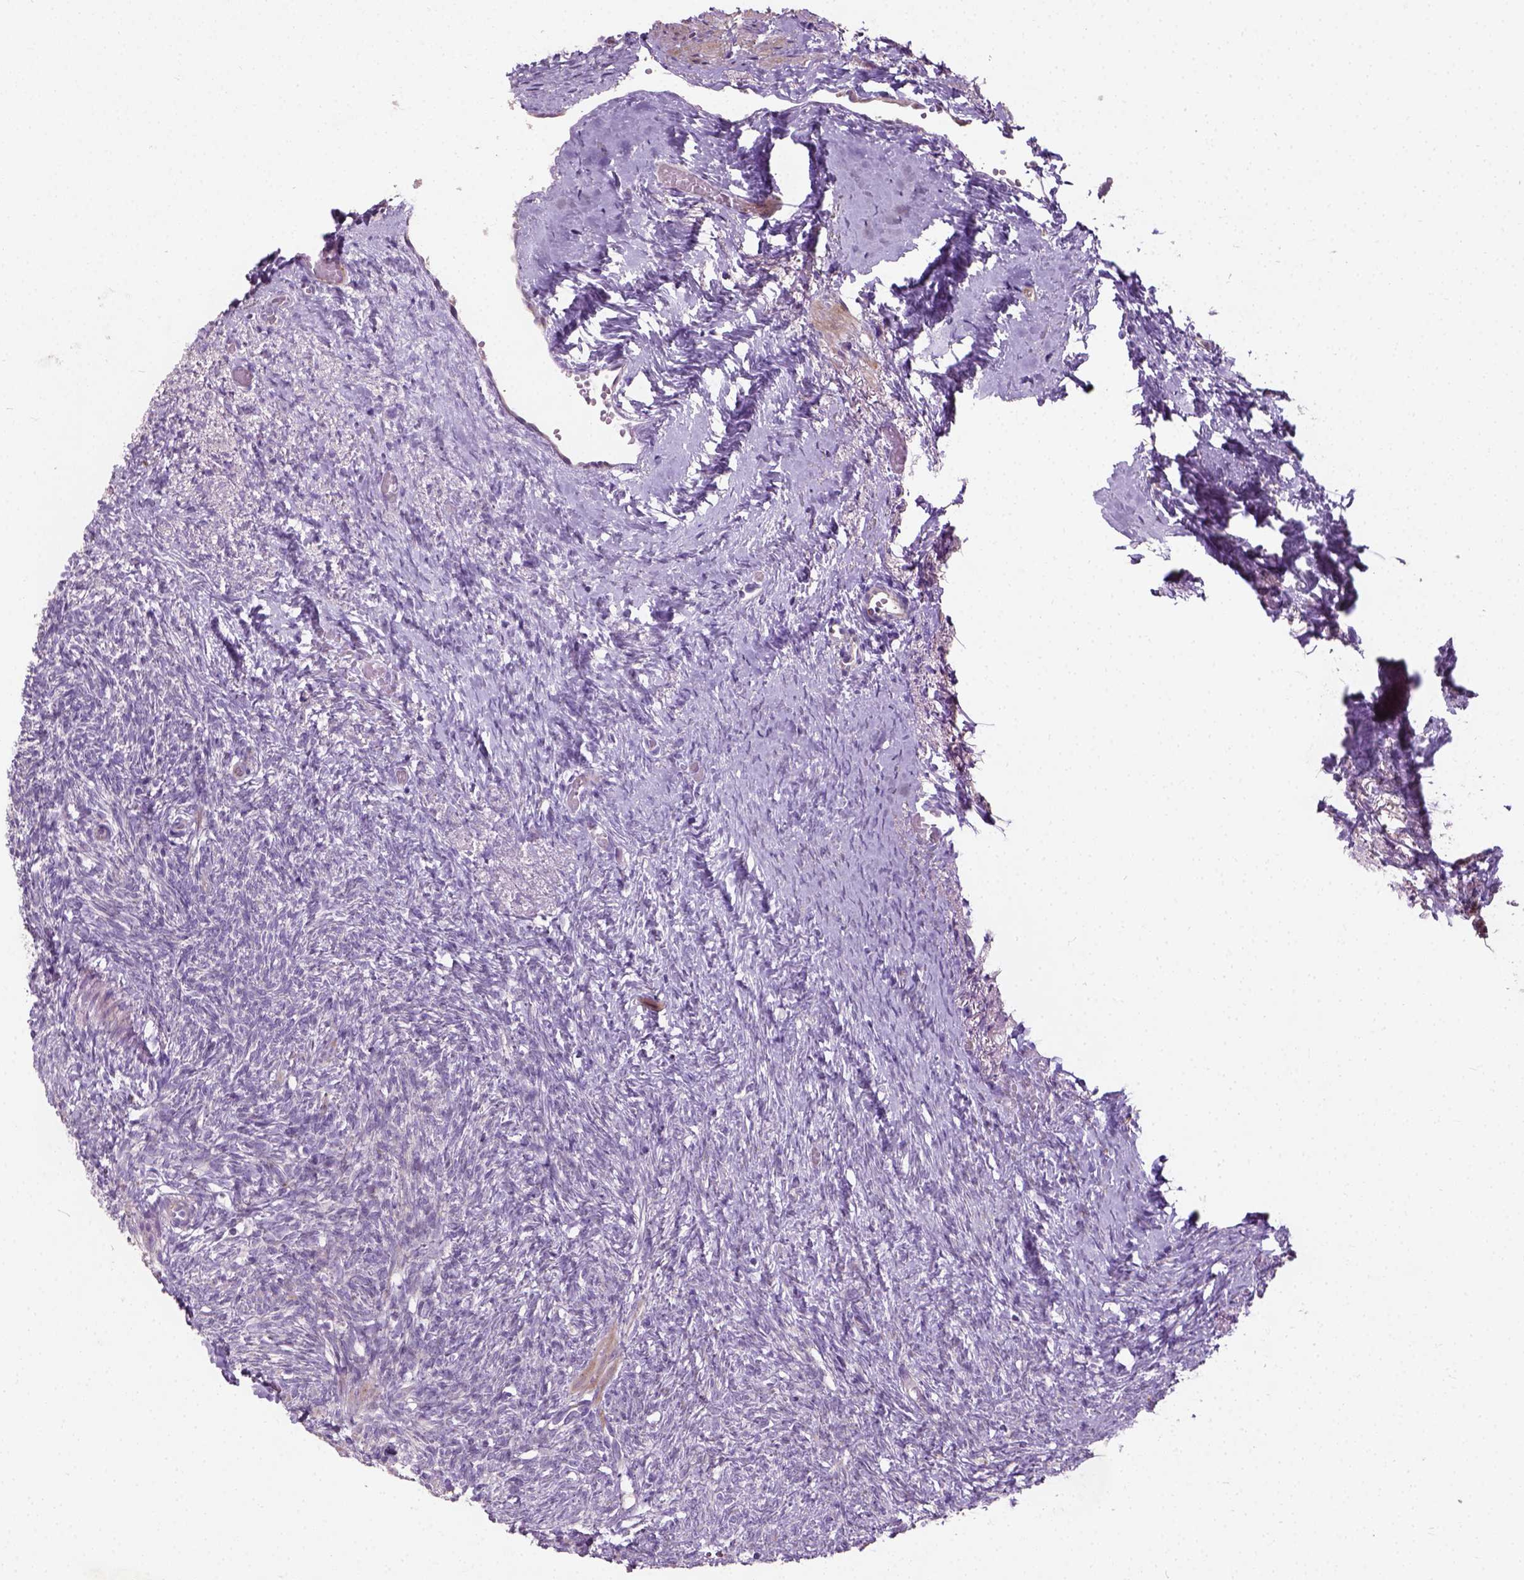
{"staining": {"intensity": "negative", "quantity": "none", "location": "none"}, "tissue": "ovary", "cell_type": "Follicle cells", "image_type": "normal", "snomed": [{"axis": "morphology", "description": "Normal tissue, NOS"}, {"axis": "topography", "description": "Ovary"}], "caption": "DAB (3,3'-diaminobenzidine) immunohistochemical staining of normal human ovary exhibits no significant staining in follicle cells. Nuclei are stained in blue.", "gene": "PKP3", "patient": {"sex": "female", "age": 46}}